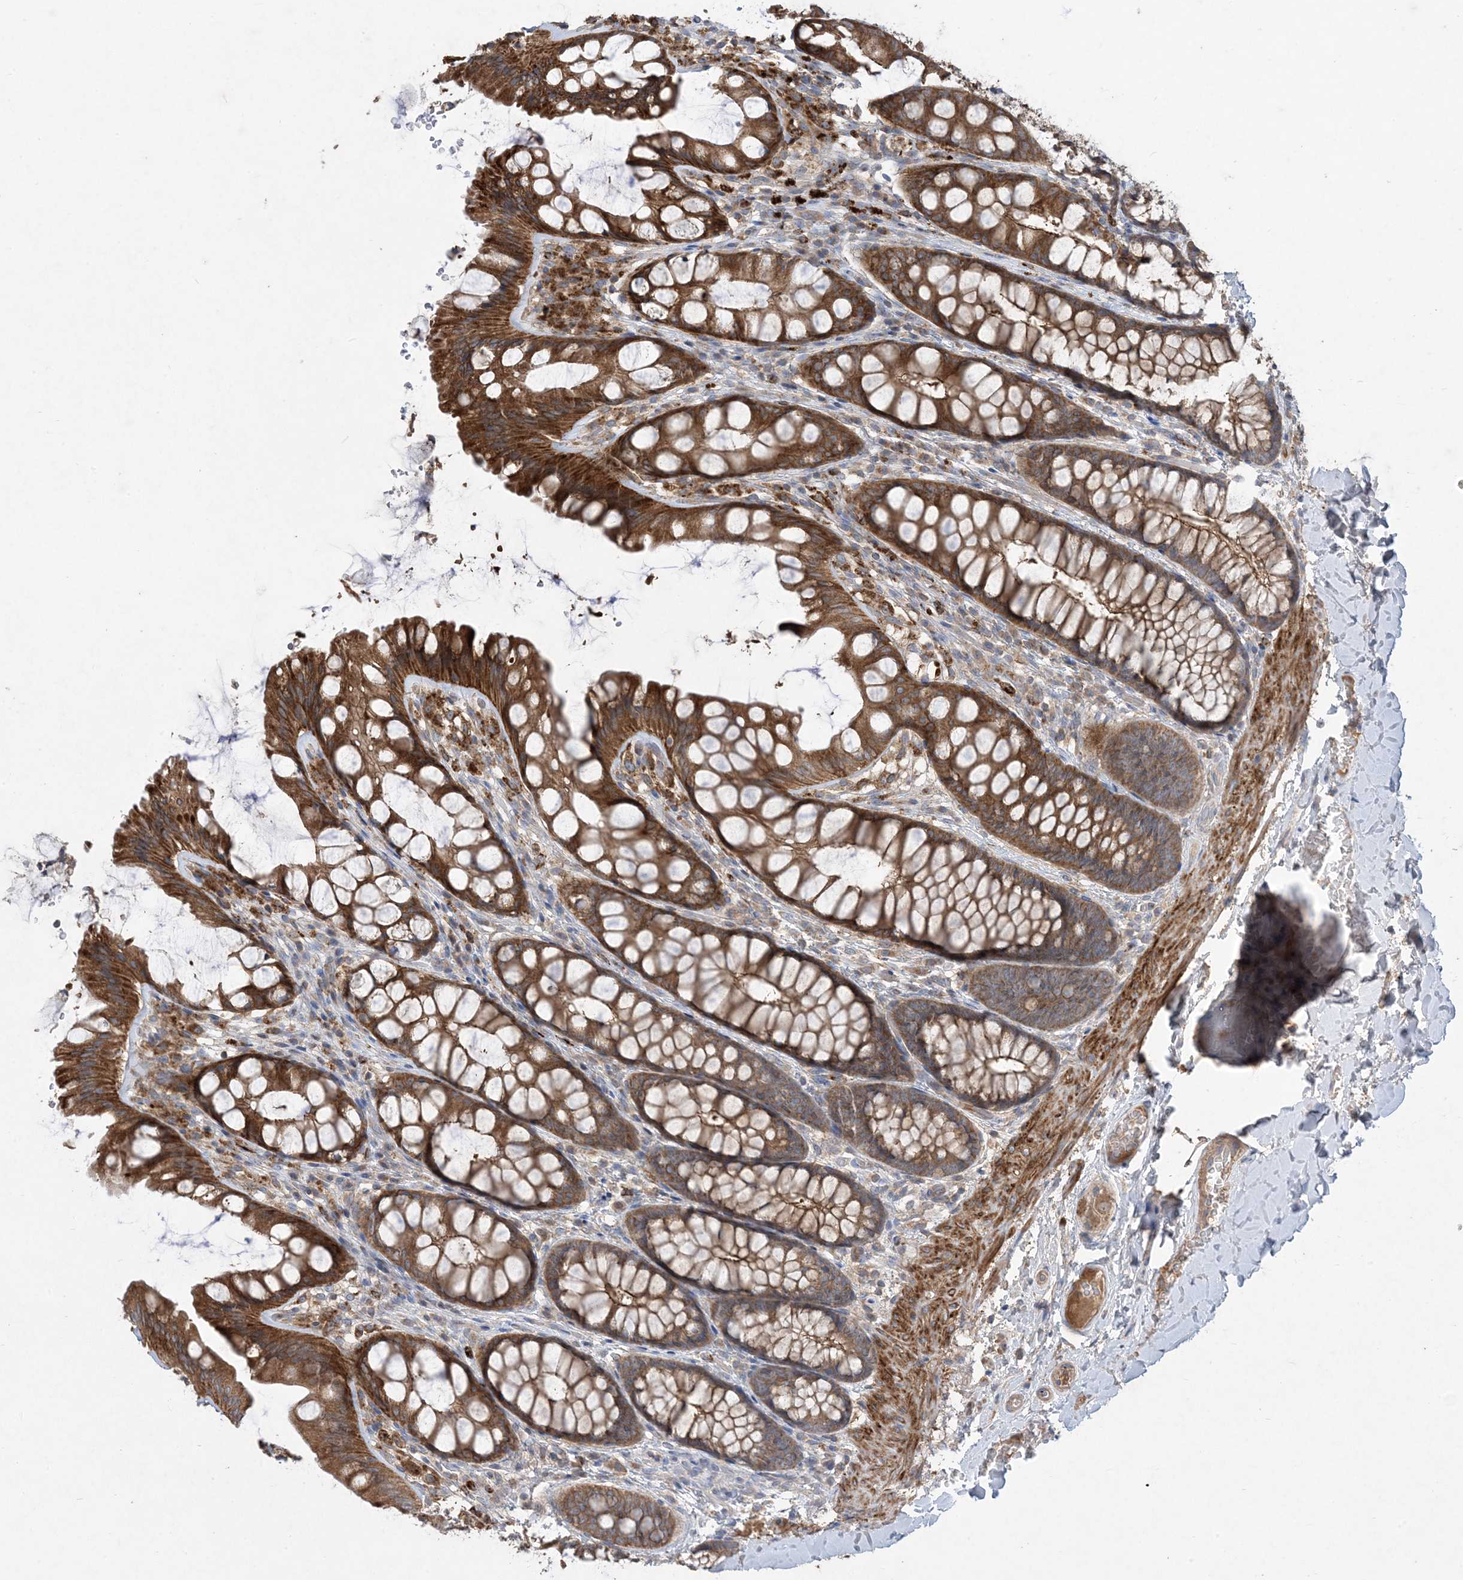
{"staining": {"intensity": "moderate", "quantity": ">75%", "location": "cytoplasmic/membranous"}, "tissue": "colon", "cell_type": "Endothelial cells", "image_type": "normal", "snomed": [{"axis": "morphology", "description": "Normal tissue, NOS"}, {"axis": "topography", "description": "Colon"}], "caption": "A medium amount of moderate cytoplasmic/membranous expression is present in approximately >75% of endothelial cells in normal colon.", "gene": "MASP2", "patient": {"sex": "male", "age": 47}}